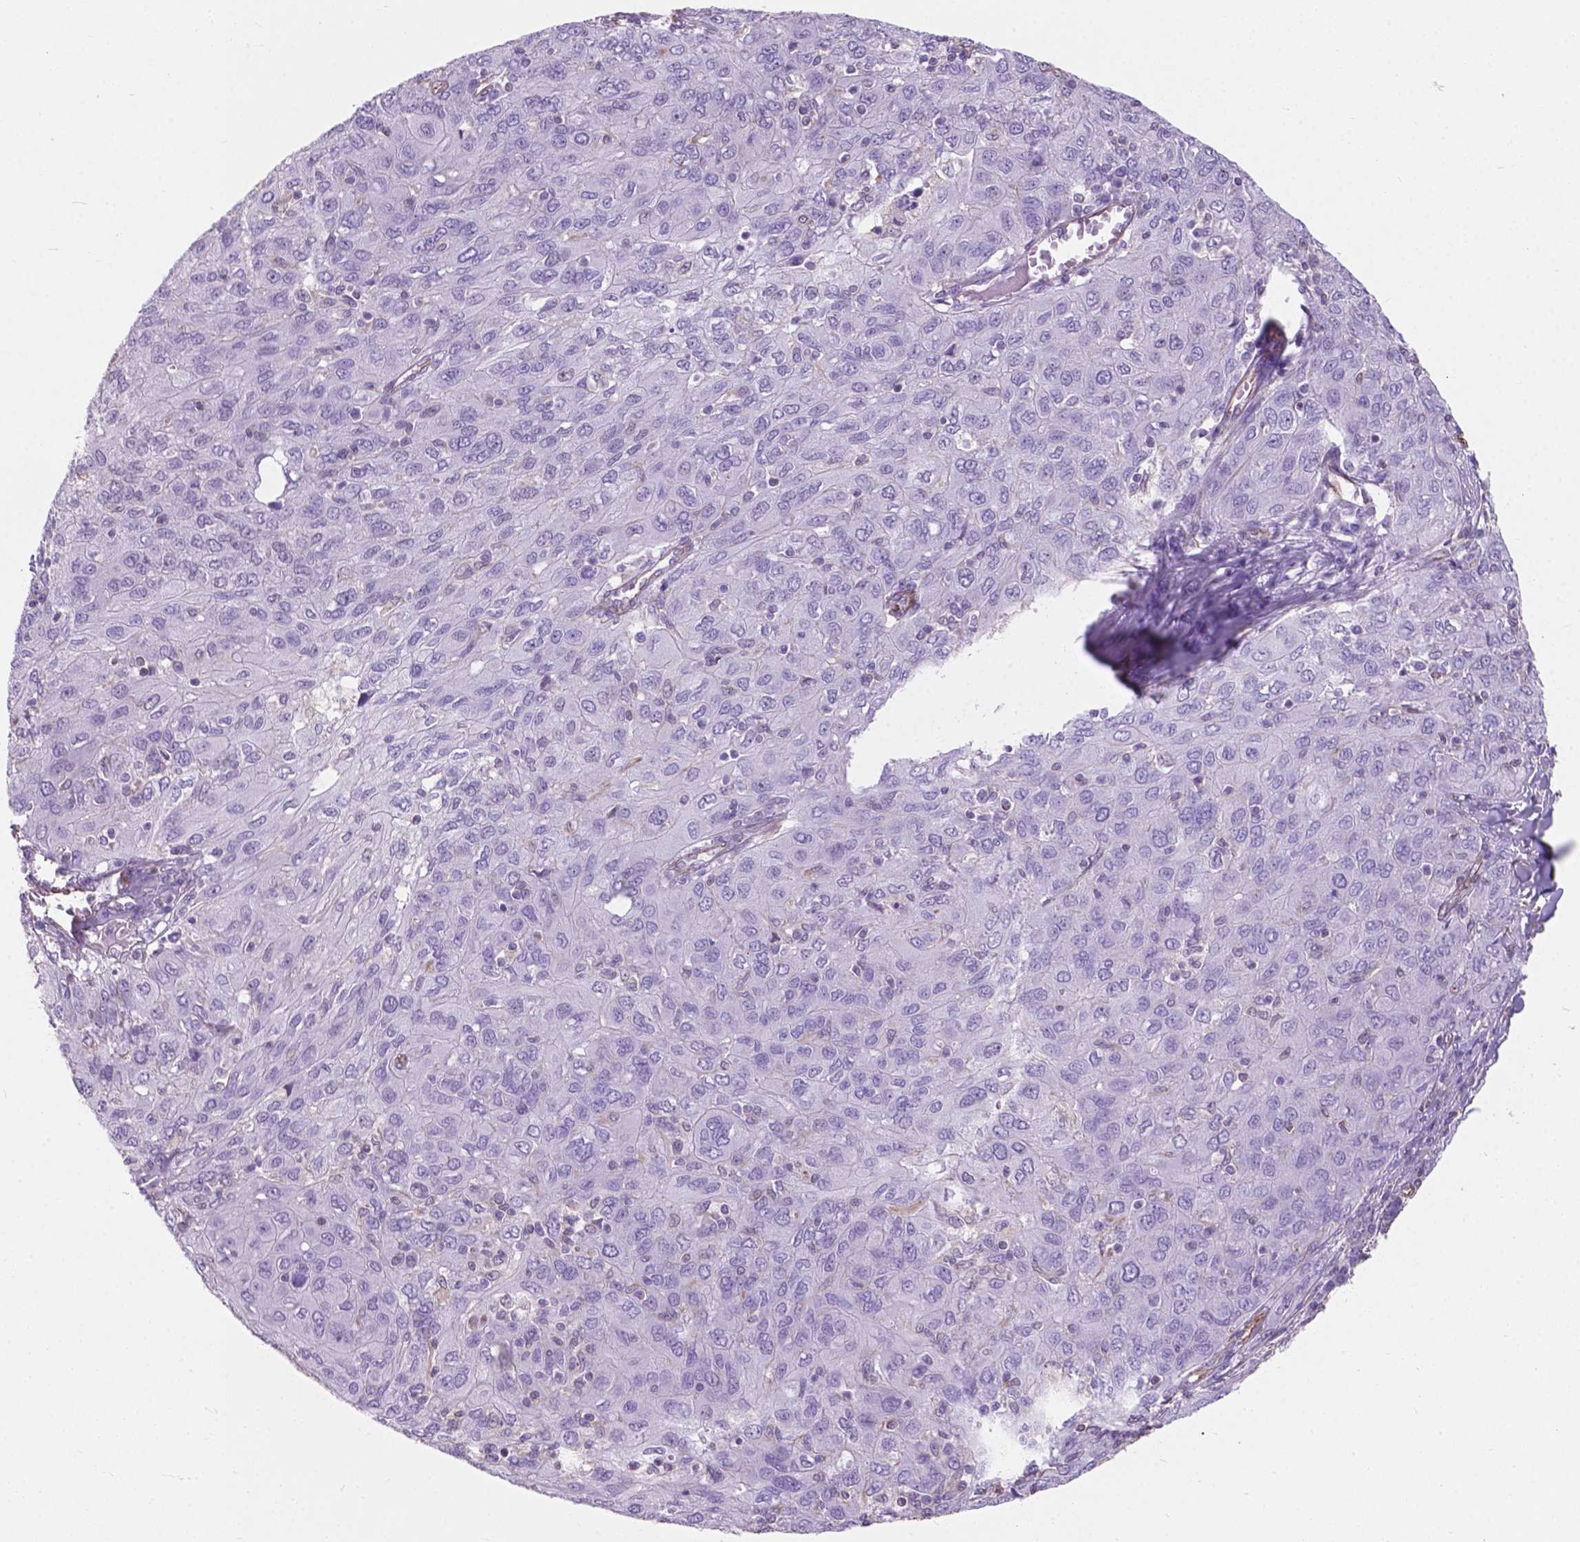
{"staining": {"intensity": "negative", "quantity": "none", "location": "none"}, "tissue": "ovarian cancer", "cell_type": "Tumor cells", "image_type": "cancer", "snomed": [{"axis": "morphology", "description": "Carcinoma, endometroid"}, {"axis": "topography", "description": "Ovary"}], "caption": "Immunohistochemical staining of endometroid carcinoma (ovarian) reveals no significant expression in tumor cells. The staining is performed using DAB brown chromogen with nuclei counter-stained in using hematoxylin.", "gene": "AMOT", "patient": {"sex": "female", "age": 50}}